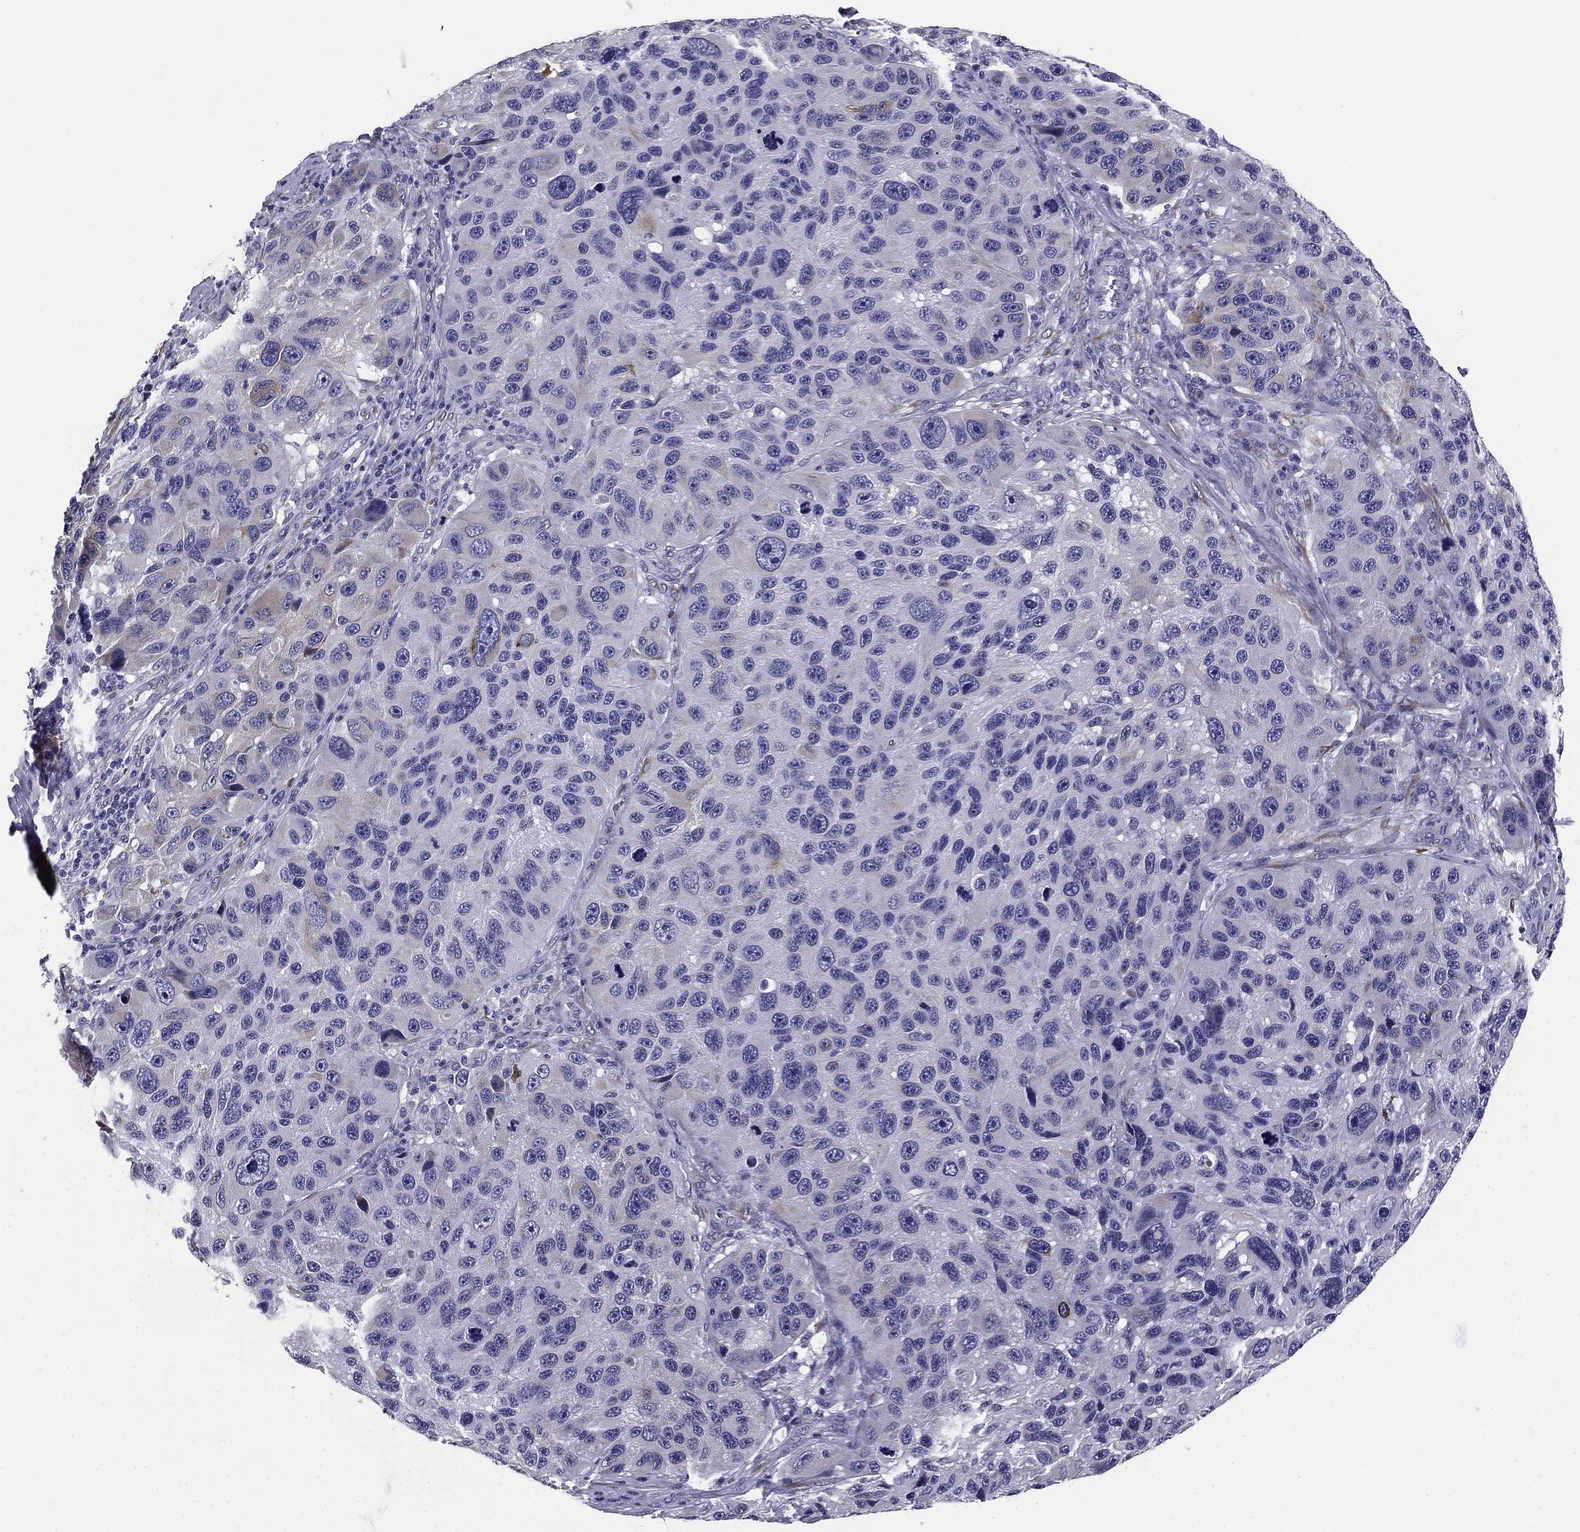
{"staining": {"intensity": "moderate", "quantity": "<25%", "location": "cytoplasmic/membranous"}, "tissue": "melanoma", "cell_type": "Tumor cells", "image_type": "cancer", "snomed": [{"axis": "morphology", "description": "Malignant melanoma, NOS"}, {"axis": "topography", "description": "Skin"}], "caption": "A low amount of moderate cytoplasmic/membranous positivity is present in approximately <25% of tumor cells in malignant melanoma tissue.", "gene": "TMED3", "patient": {"sex": "male", "age": 53}}